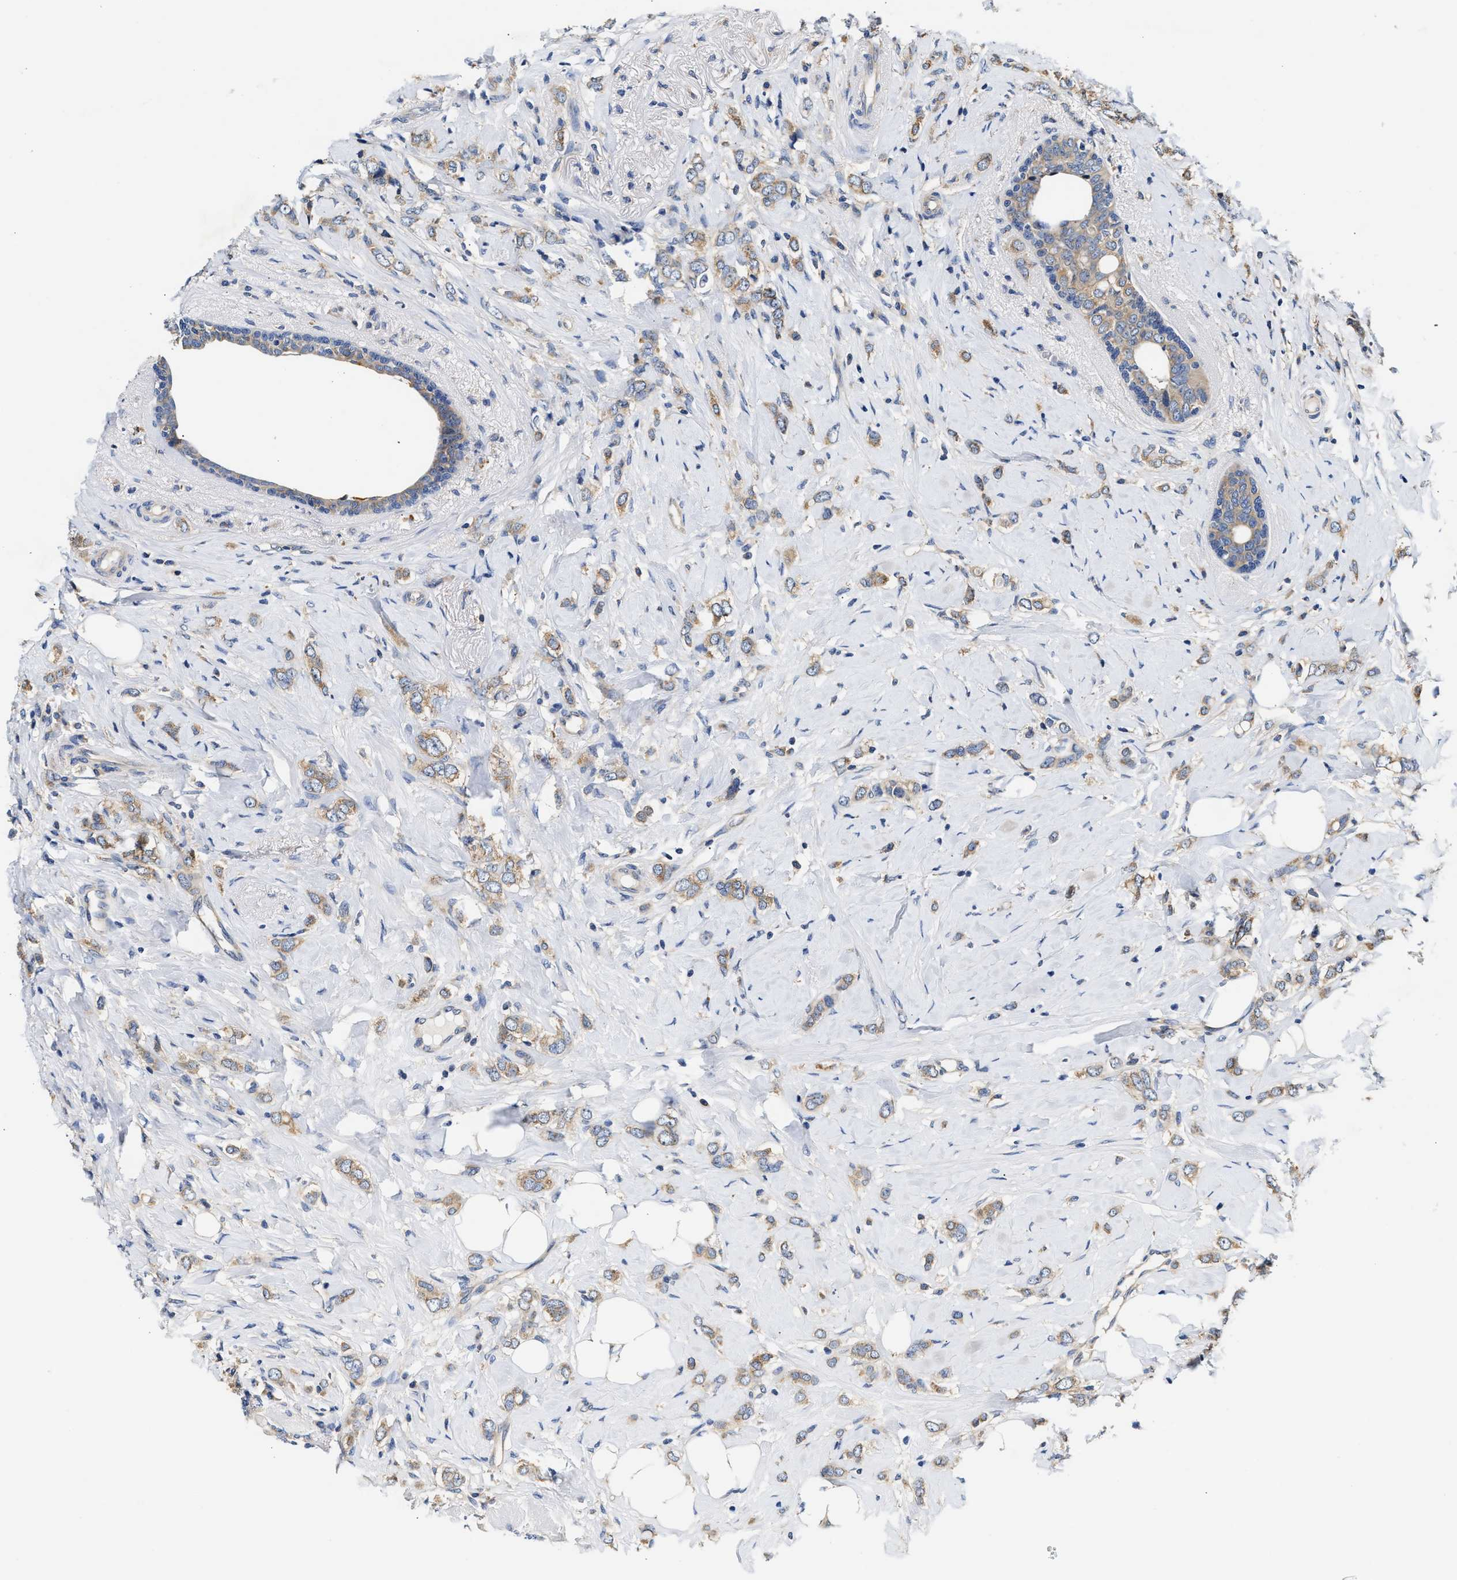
{"staining": {"intensity": "weak", "quantity": ">75%", "location": "cytoplasmic/membranous"}, "tissue": "breast cancer", "cell_type": "Tumor cells", "image_type": "cancer", "snomed": [{"axis": "morphology", "description": "Normal tissue, NOS"}, {"axis": "morphology", "description": "Lobular carcinoma"}, {"axis": "topography", "description": "Breast"}], "caption": "A low amount of weak cytoplasmic/membranous positivity is present in approximately >75% of tumor cells in breast cancer (lobular carcinoma) tissue.", "gene": "FAM185A", "patient": {"sex": "female", "age": 47}}